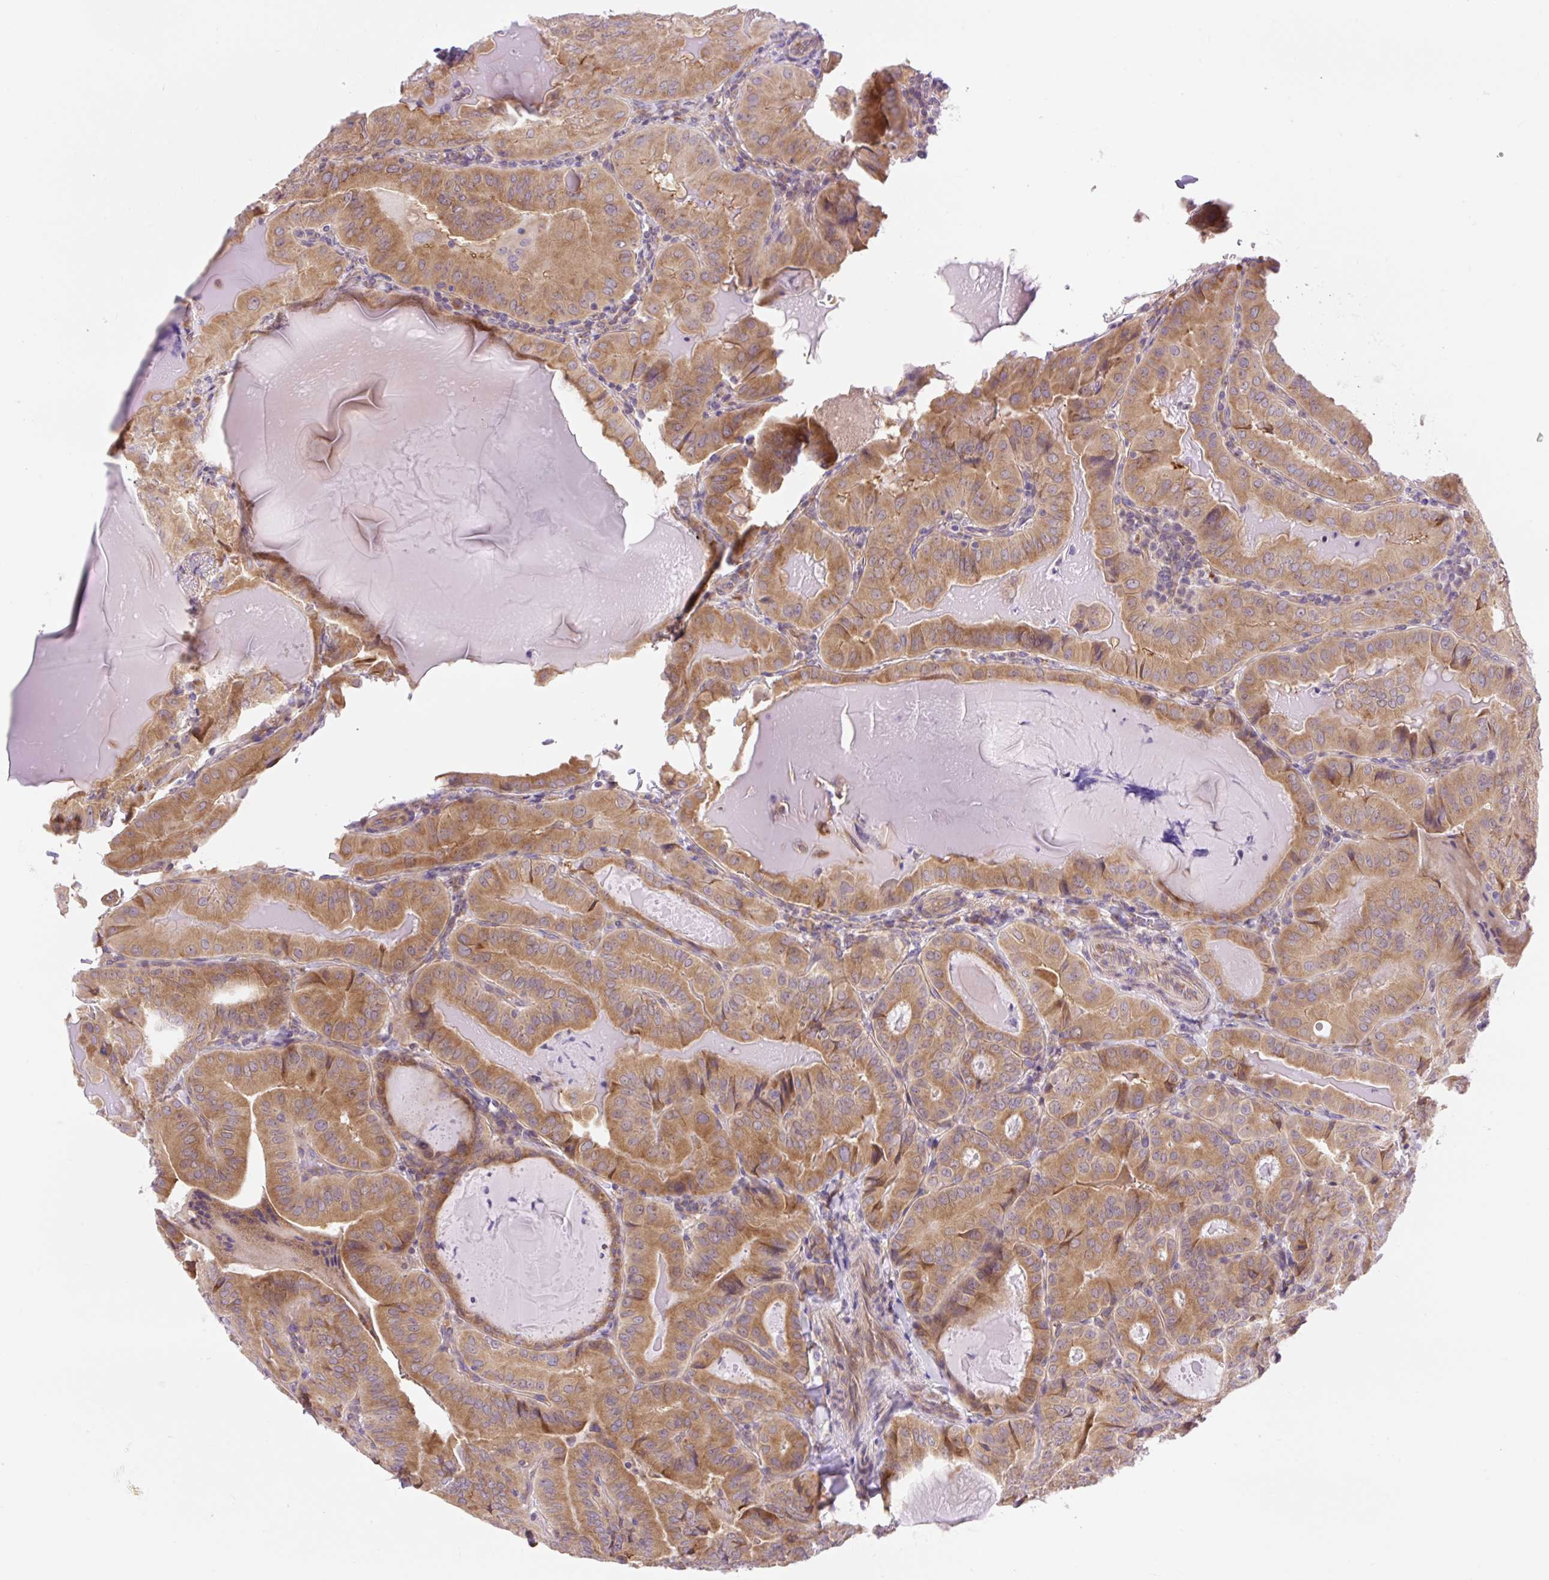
{"staining": {"intensity": "moderate", "quantity": ">75%", "location": "cytoplasmic/membranous"}, "tissue": "thyroid cancer", "cell_type": "Tumor cells", "image_type": "cancer", "snomed": [{"axis": "morphology", "description": "Papillary adenocarcinoma, NOS"}, {"axis": "topography", "description": "Thyroid gland"}], "caption": "A histopathology image showing moderate cytoplasmic/membranous positivity in about >75% of tumor cells in thyroid cancer (papillary adenocarcinoma), as visualized by brown immunohistochemical staining.", "gene": "GPR45", "patient": {"sex": "female", "age": 68}}